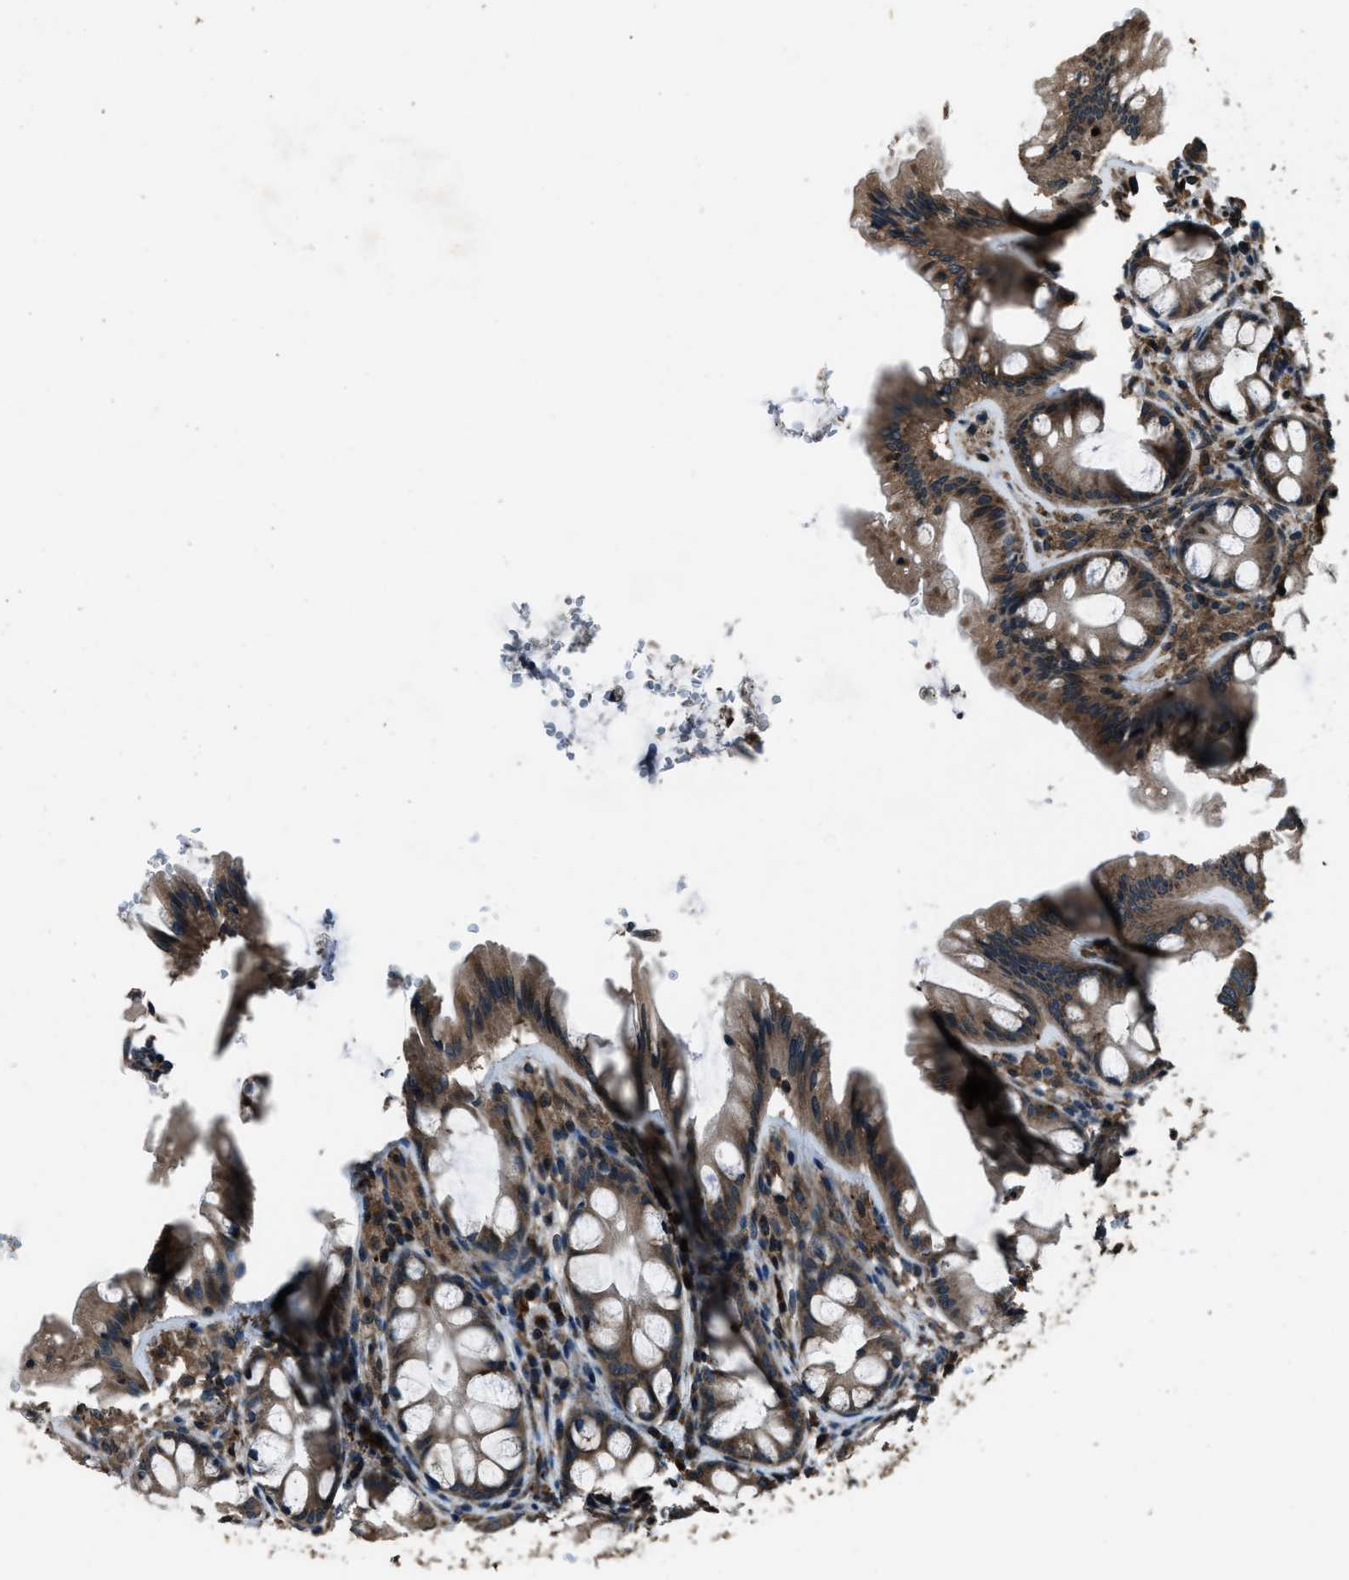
{"staining": {"intensity": "moderate", "quantity": ">75%", "location": "cytoplasmic/membranous,nuclear"}, "tissue": "colon", "cell_type": "Endothelial cells", "image_type": "normal", "snomed": [{"axis": "morphology", "description": "Normal tissue, NOS"}, {"axis": "topography", "description": "Colon"}], "caption": "DAB (3,3'-diaminobenzidine) immunohistochemical staining of unremarkable human colon reveals moderate cytoplasmic/membranous,nuclear protein staining in approximately >75% of endothelial cells.", "gene": "TRIM4", "patient": {"sex": "male", "age": 47}}